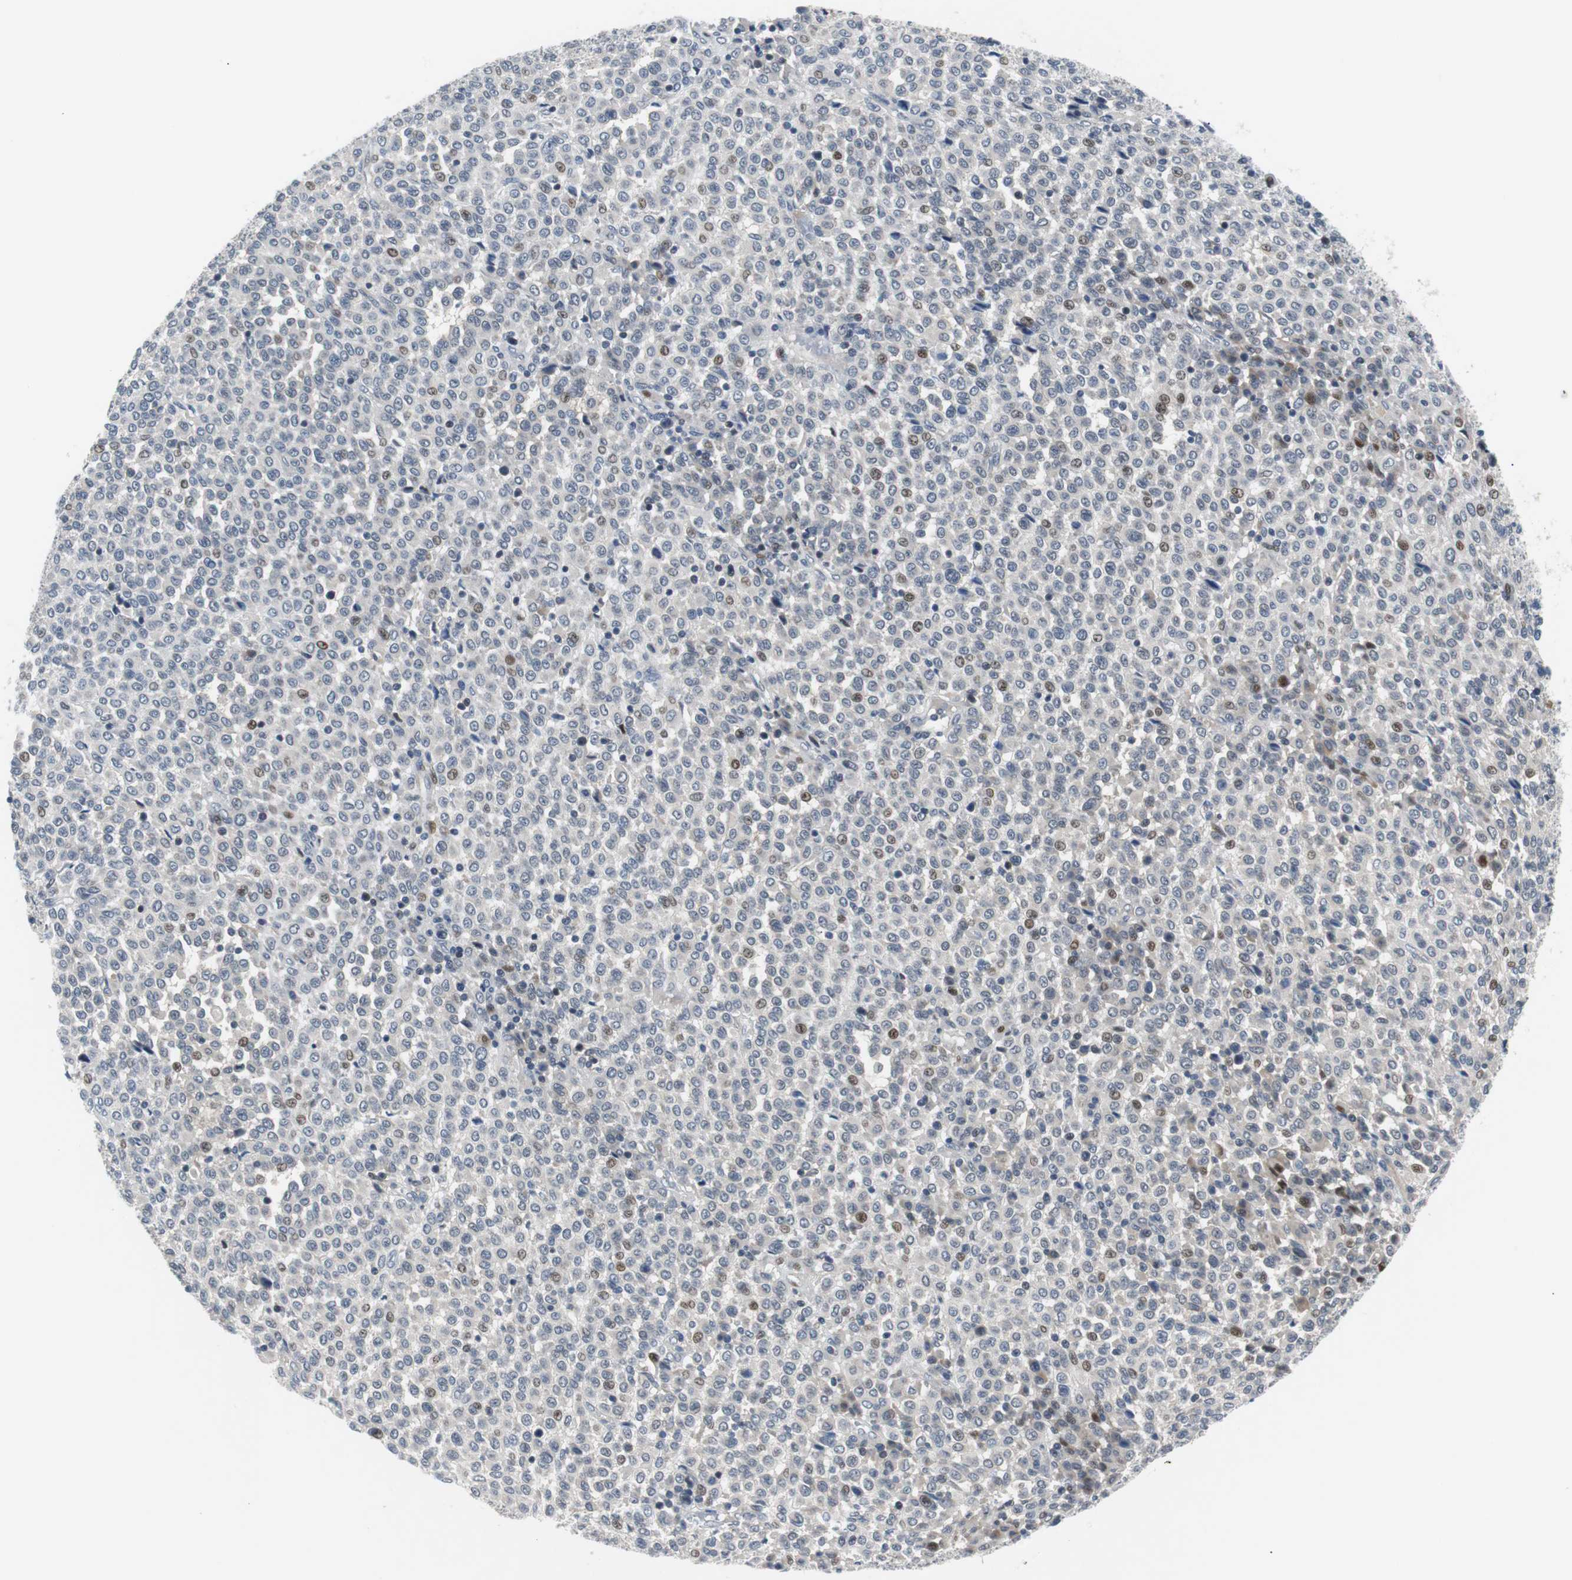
{"staining": {"intensity": "weak", "quantity": "<25%", "location": "nuclear"}, "tissue": "melanoma", "cell_type": "Tumor cells", "image_type": "cancer", "snomed": [{"axis": "morphology", "description": "Malignant melanoma, Metastatic site"}, {"axis": "topography", "description": "Pancreas"}], "caption": "This is an immunohistochemistry micrograph of human malignant melanoma (metastatic site). There is no expression in tumor cells.", "gene": "MAP2K4", "patient": {"sex": "female", "age": 30}}